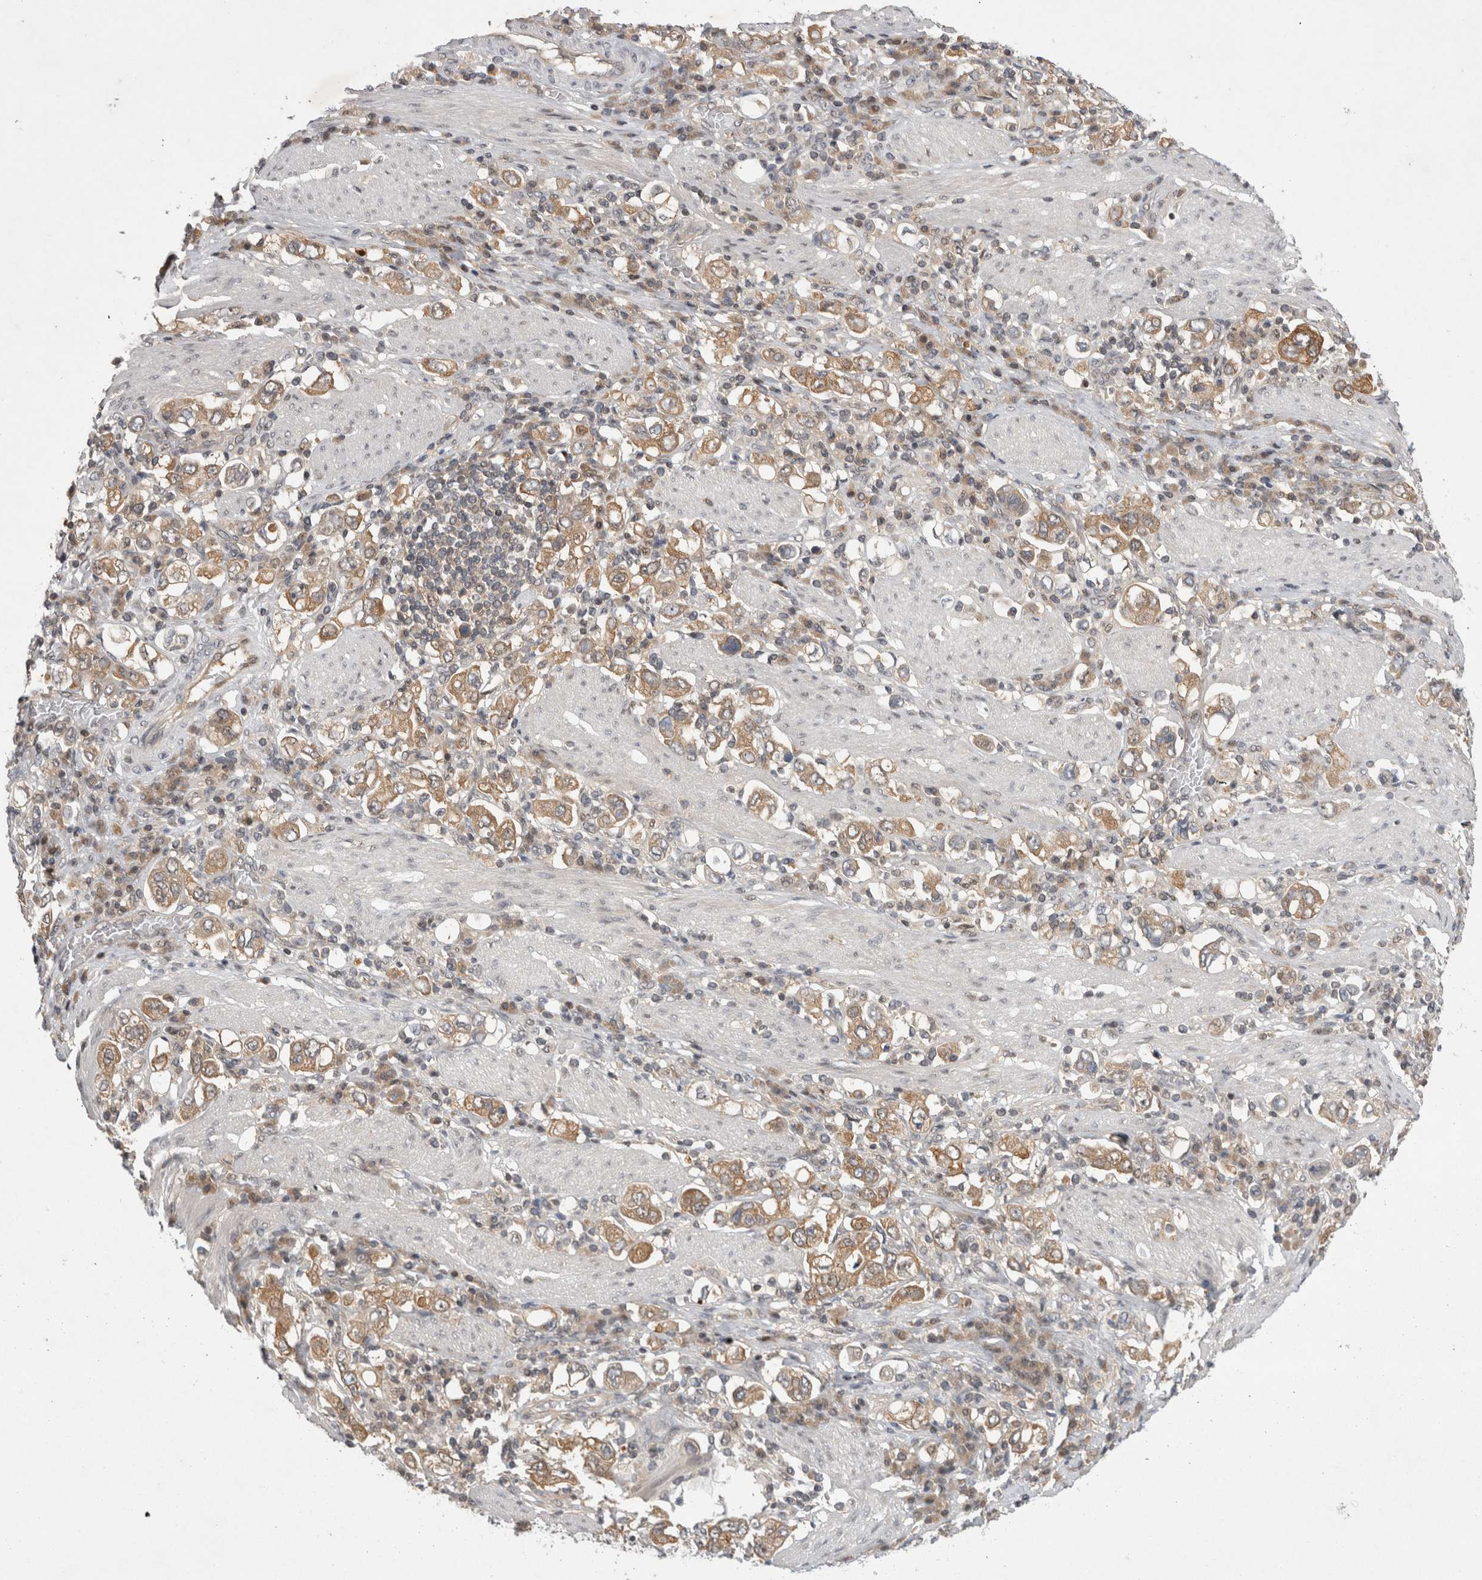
{"staining": {"intensity": "moderate", "quantity": ">75%", "location": "cytoplasmic/membranous"}, "tissue": "stomach cancer", "cell_type": "Tumor cells", "image_type": "cancer", "snomed": [{"axis": "morphology", "description": "Adenocarcinoma, NOS"}, {"axis": "topography", "description": "Stomach, upper"}], "caption": "IHC (DAB (3,3'-diaminobenzidine)) staining of human stomach adenocarcinoma demonstrates moderate cytoplasmic/membranous protein expression in approximately >75% of tumor cells. The staining was performed using DAB (3,3'-diaminobenzidine) to visualize the protein expression in brown, while the nuclei were stained in blue with hematoxylin (Magnification: 20x).", "gene": "PSMB2", "patient": {"sex": "male", "age": 62}}